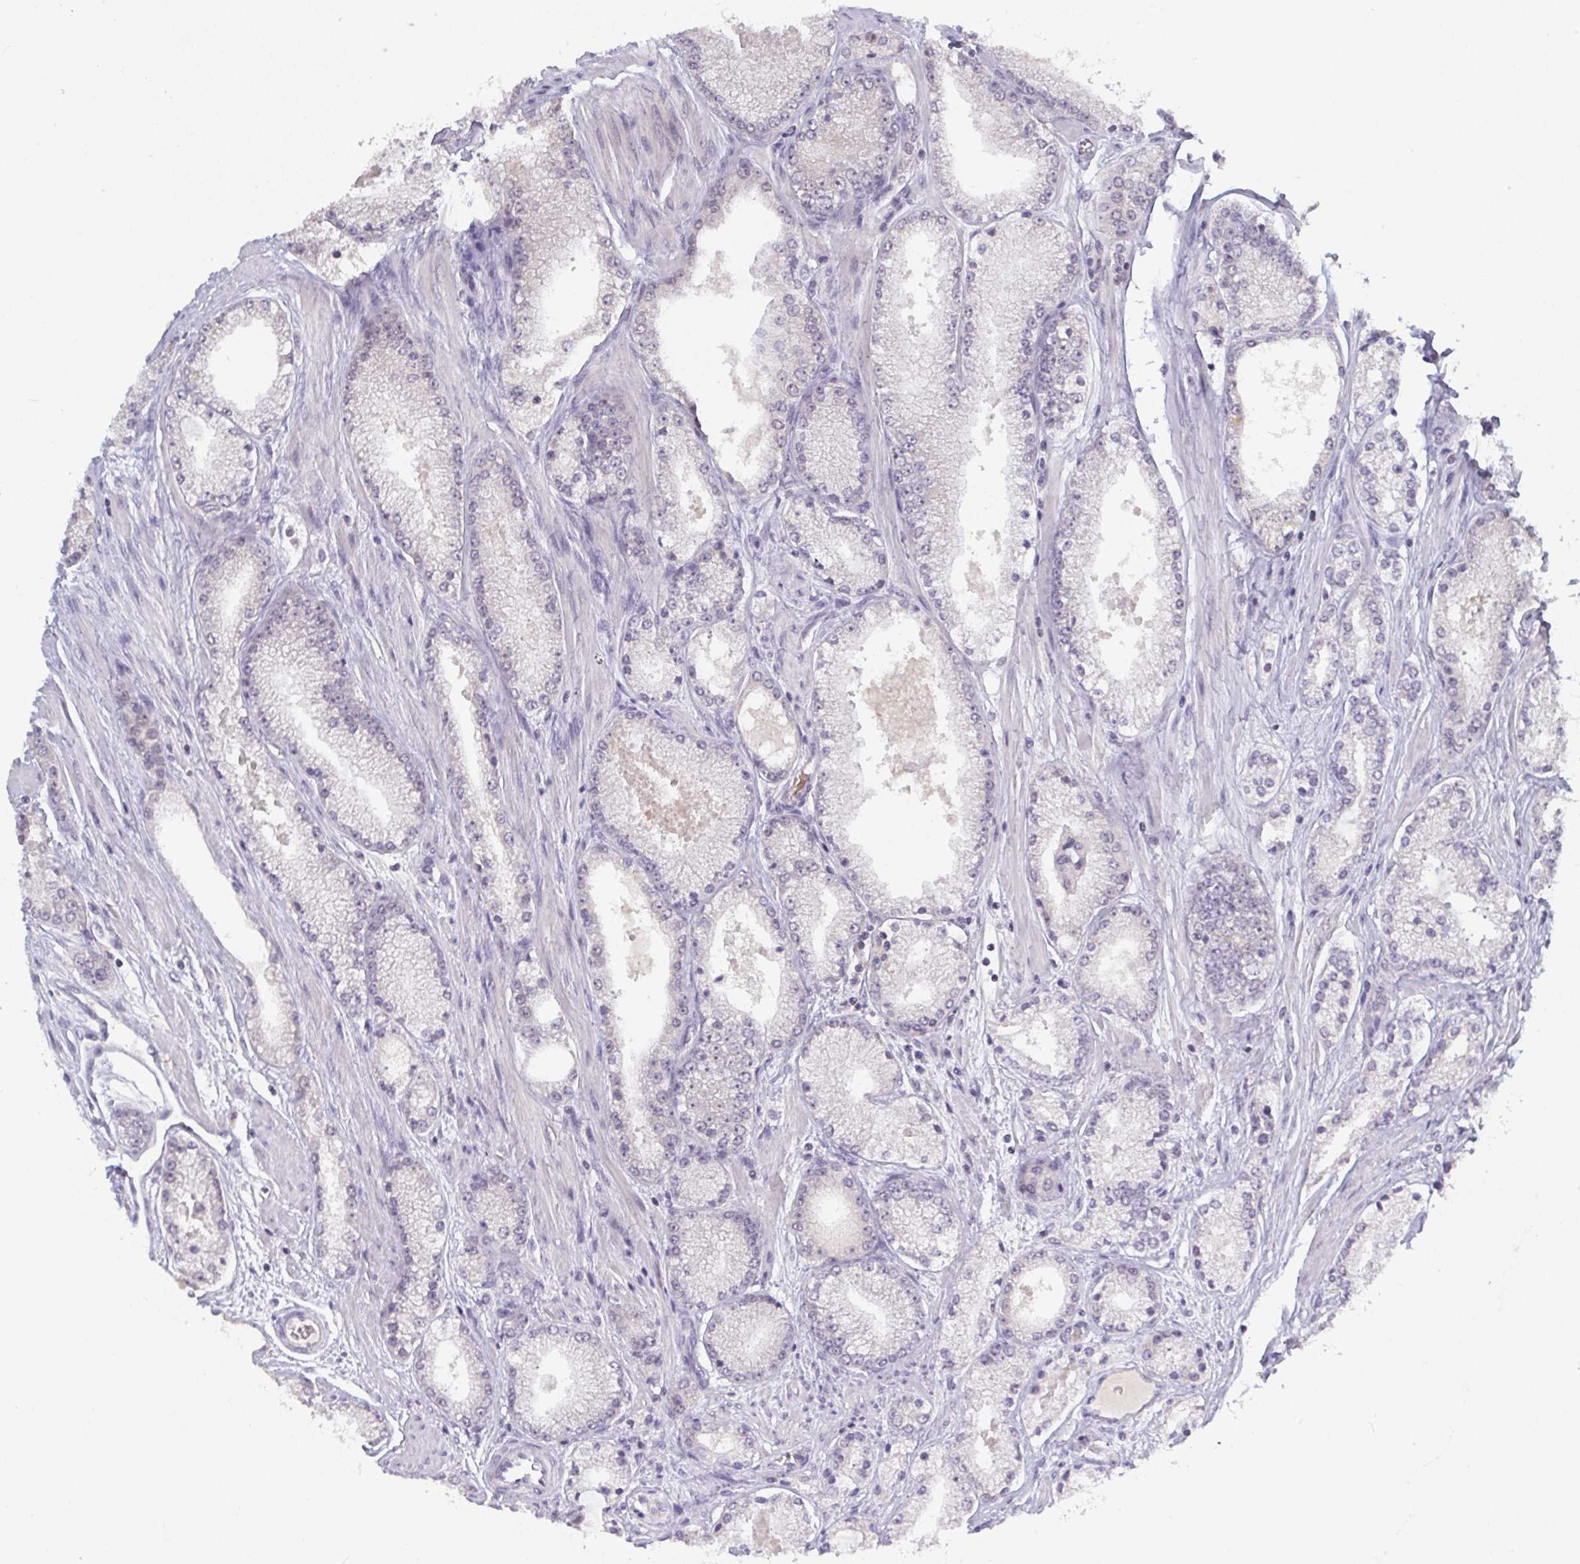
{"staining": {"intensity": "negative", "quantity": "none", "location": "none"}, "tissue": "prostate cancer", "cell_type": "Tumor cells", "image_type": "cancer", "snomed": [{"axis": "morphology", "description": "Adenocarcinoma, High grade"}, {"axis": "topography", "description": "Prostate"}], "caption": "Tumor cells are negative for protein expression in human high-grade adenocarcinoma (prostate). Nuclei are stained in blue.", "gene": "ZNF784", "patient": {"sex": "male", "age": 63}}